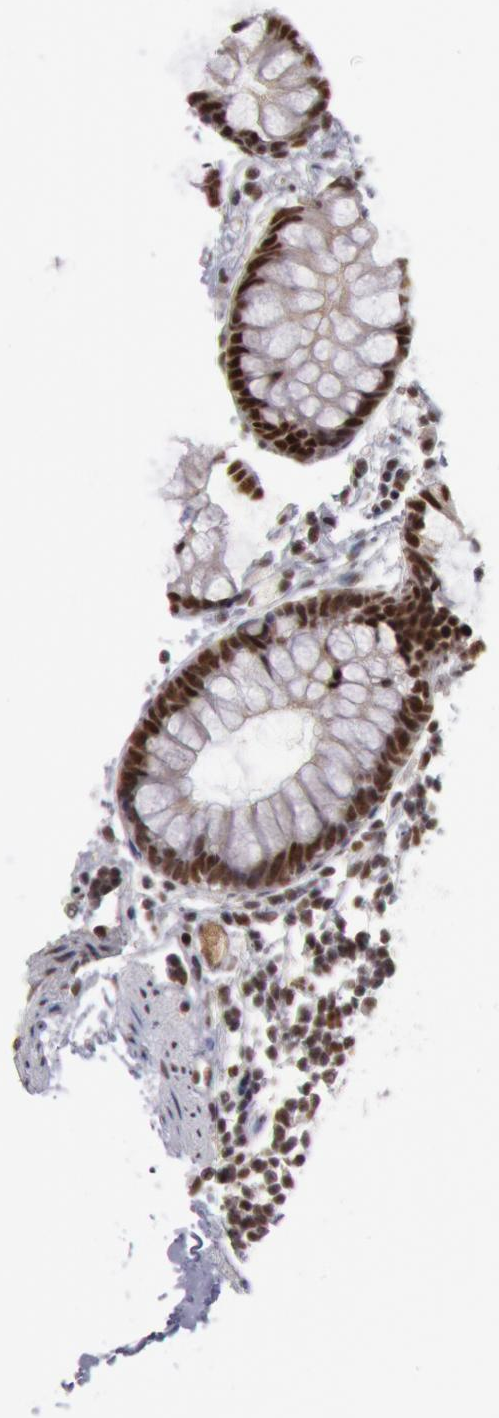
{"staining": {"intensity": "moderate", "quantity": ">75%", "location": "nuclear"}, "tissue": "colon", "cell_type": "Endothelial cells", "image_type": "normal", "snomed": [{"axis": "morphology", "description": "Normal tissue, NOS"}, {"axis": "topography", "description": "Smooth muscle"}, {"axis": "topography", "description": "Colon"}], "caption": "Immunohistochemistry (IHC) image of normal colon stained for a protein (brown), which shows medium levels of moderate nuclear positivity in about >75% of endothelial cells.", "gene": "PPP4R3B", "patient": {"sex": "male", "age": 67}}